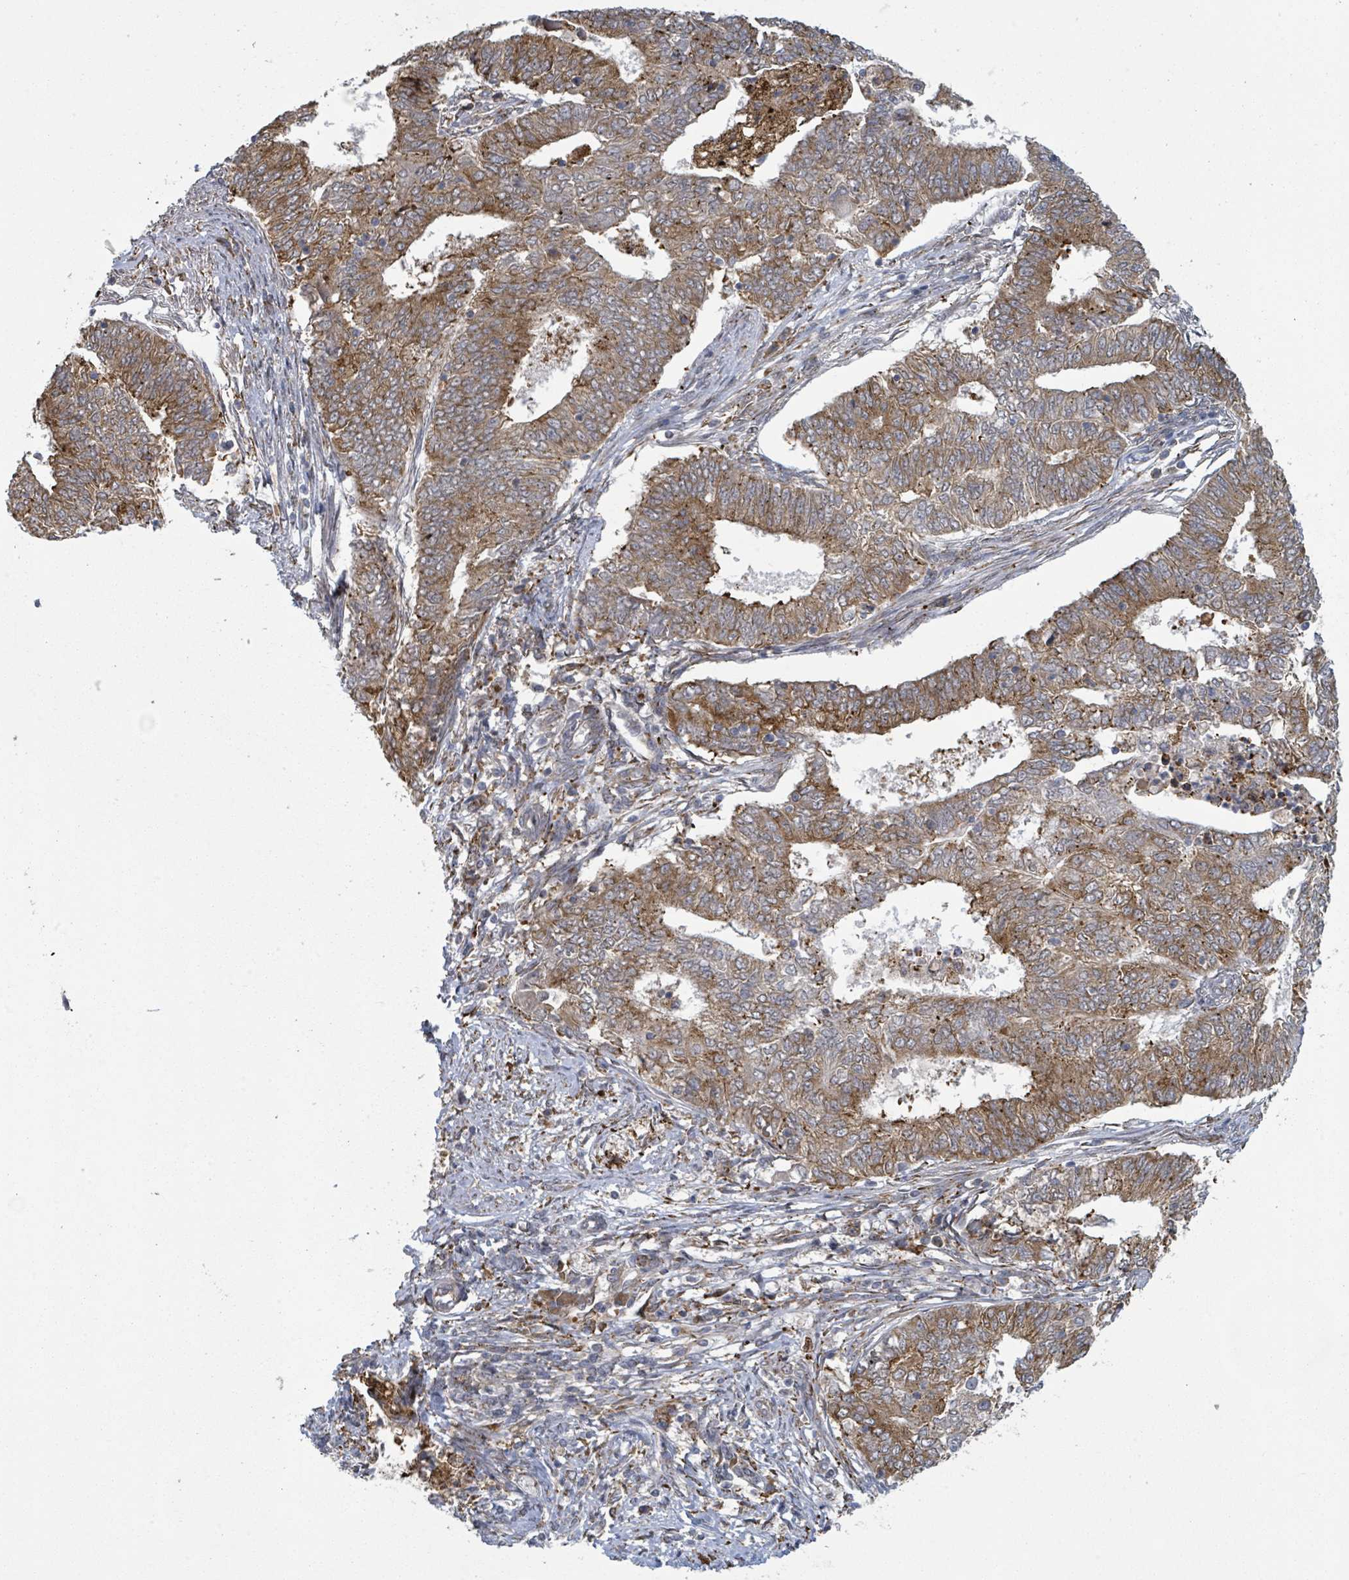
{"staining": {"intensity": "moderate", "quantity": ">75%", "location": "cytoplasmic/membranous"}, "tissue": "endometrial cancer", "cell_type": "Tumor cells", "image_type": "cancer", "snomed": [{"axis": "morphology", "description": "Adenocarcinoma, NOS"}, {"axis": "topography", "description": "Endometrium"}], "caption": "Endometrial cancer (adenocarcinoma) was stained to show a protein in brown. There is medium levels of moderate cytoplasmic/membranous staining in about >75% of tumor cells. The protein of interest is shown in brown color, while the nuclei are stained blue.", "gene": "SHROOM2", "patient": {"sex": "female", "age": 62}}